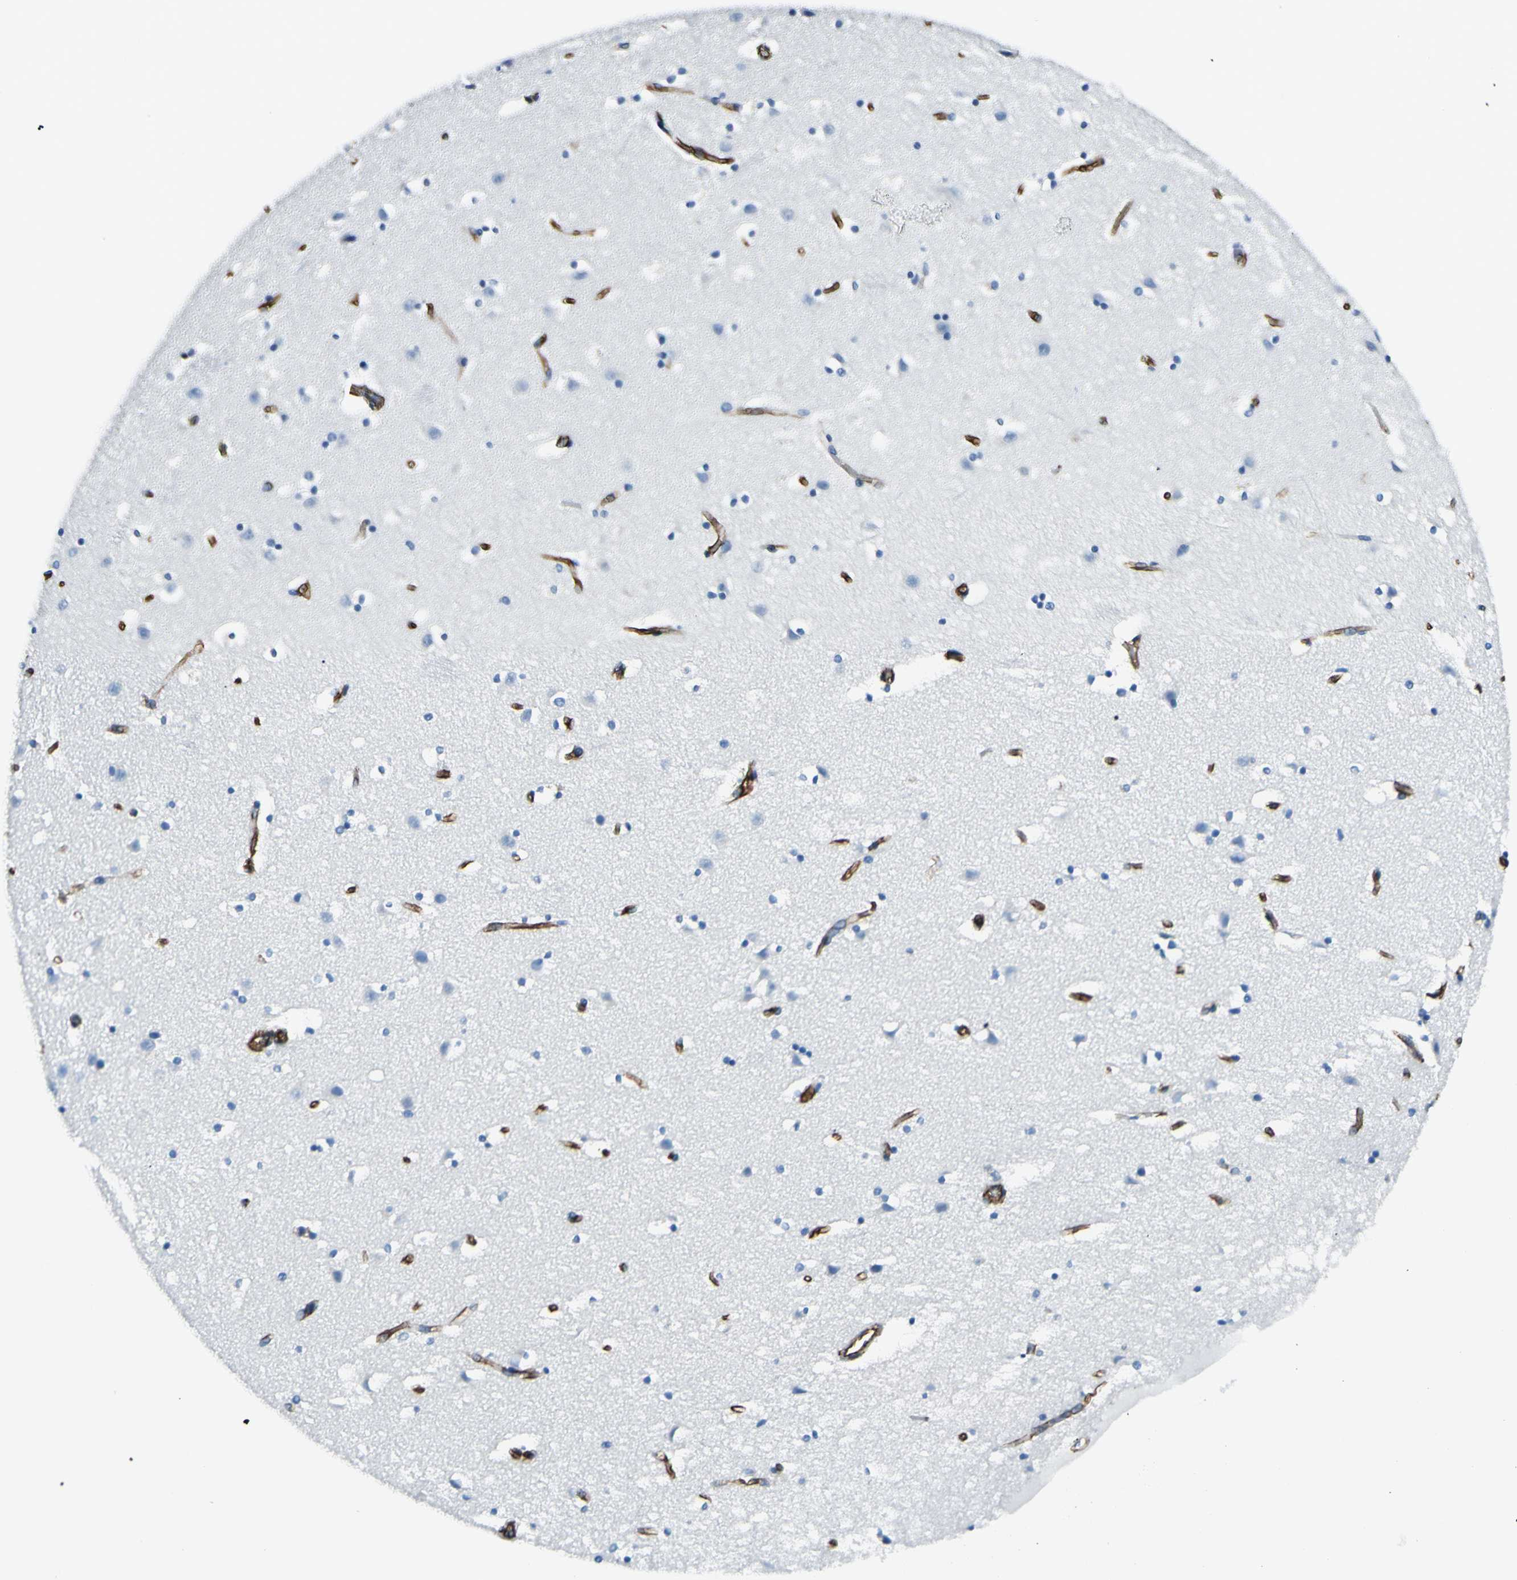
{"staining": {"intensity": "negative", "quantity": "none", "location": "none"}, "tissue": "caudate", "cell_type": "Glial cells", "image_type": "normal", "snomed": [{"axis": "morphology", "description": "Normal tissue, NOS"}, {"axis": "topography", "description": "Lateral ventricle wall"}], "caption": "Image shows no protein expression in glial cells of normal caudate.", "gene": "PTH2R", "patient": {"sex": "male", "age": 45}}